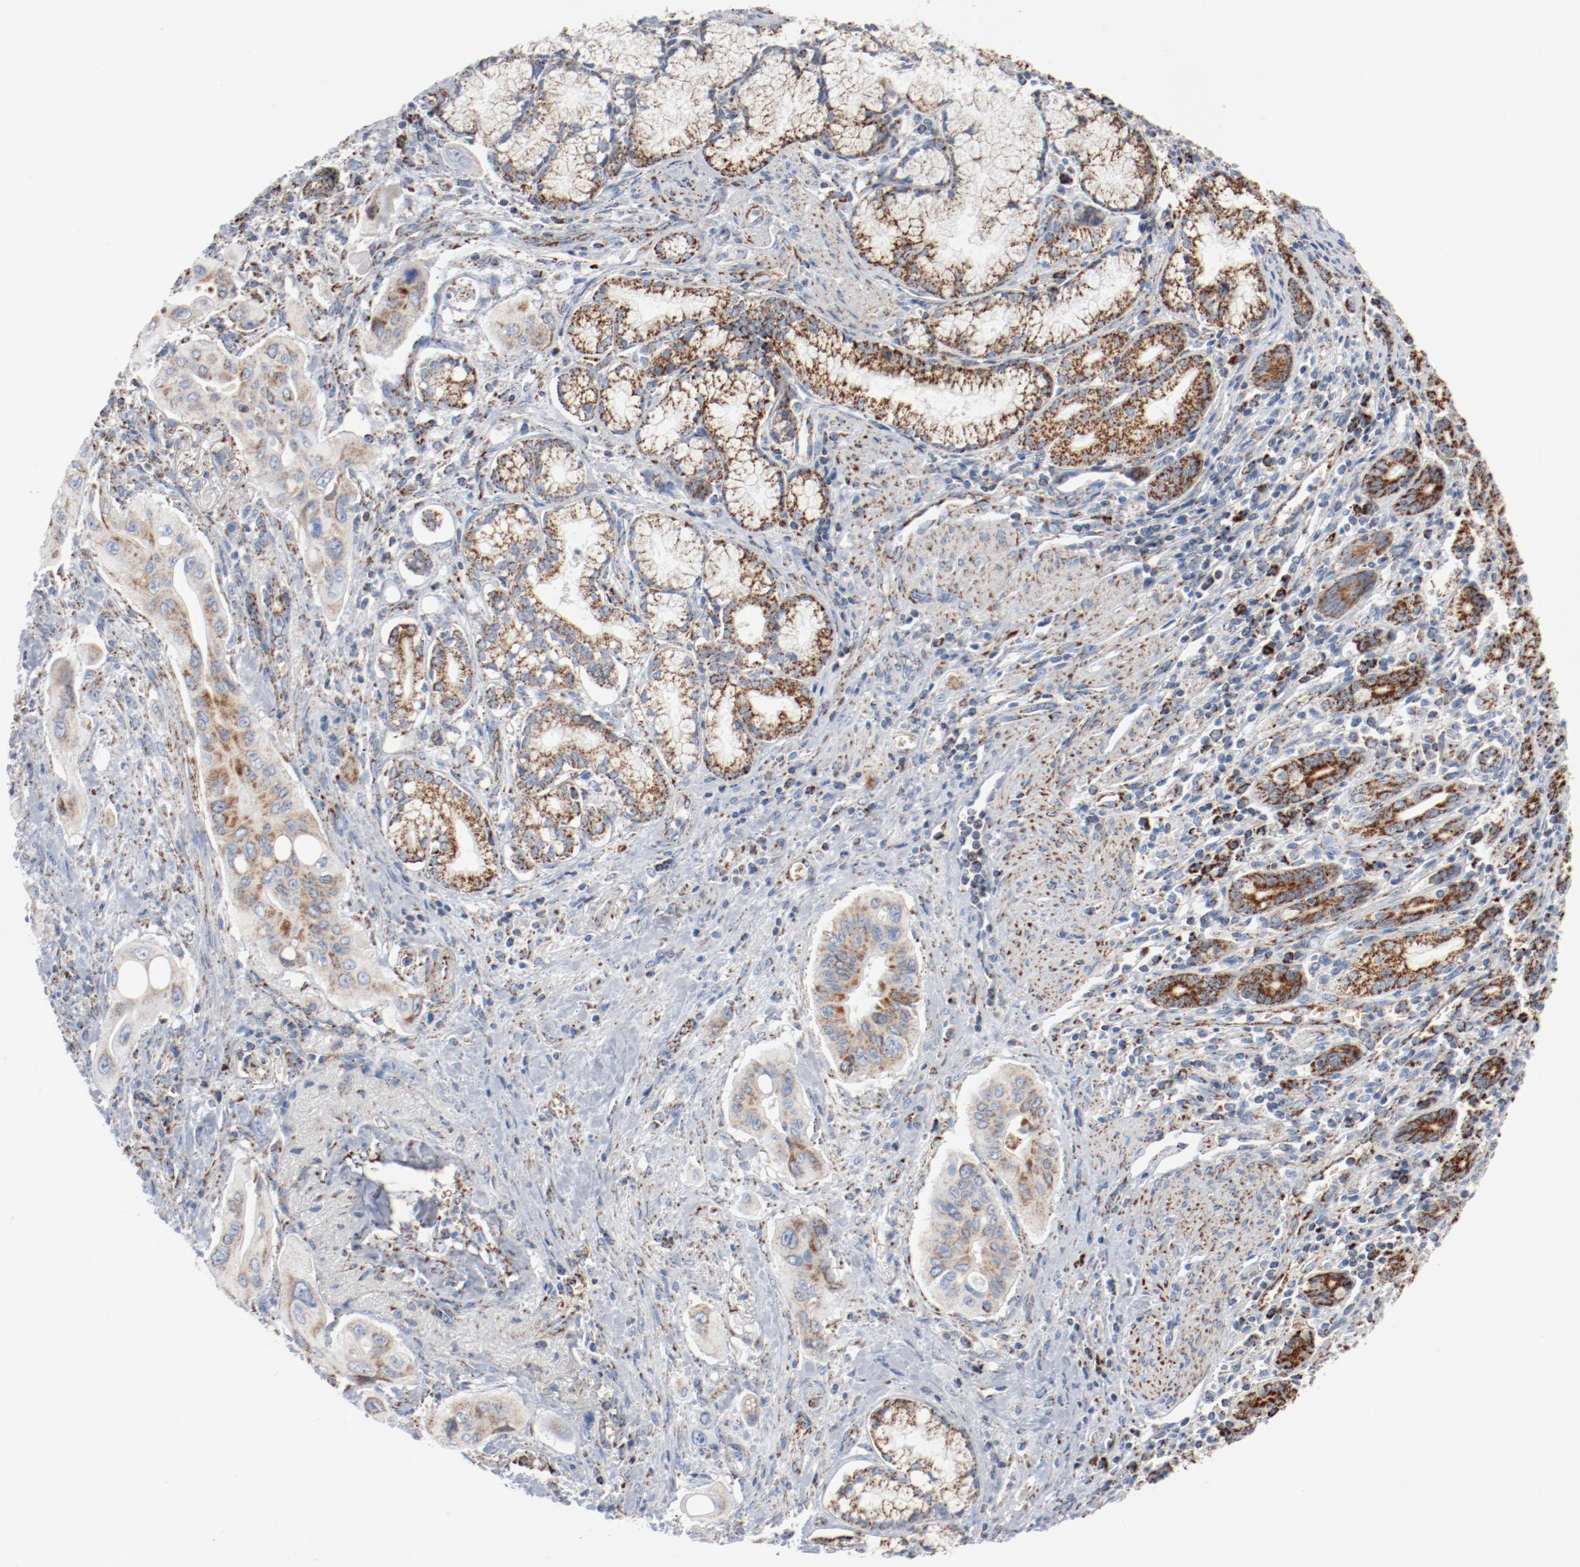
{"staining": {"intensity": "weak", "quantity": ">75%", "location": "cytoplasmic/membranous"}, "tissue": "pancreatic cancer", "cell_type": "Tumor cells", "image_type": "cancer", "snomed": [{"axis": "morphology", "description": "Adenocarcinoma, NOS"}, {"axis": "topography", "description": "Pancreas"}], "caption": "The photomicrograph demonstrates staining of pancreatic adenocarcinoma, revealing weak cytoplasmic/membranous protein staining (brown color) within tumor cells.", "gene": "NDUFB8", "patient": {"sex": "male", "age": 77}}